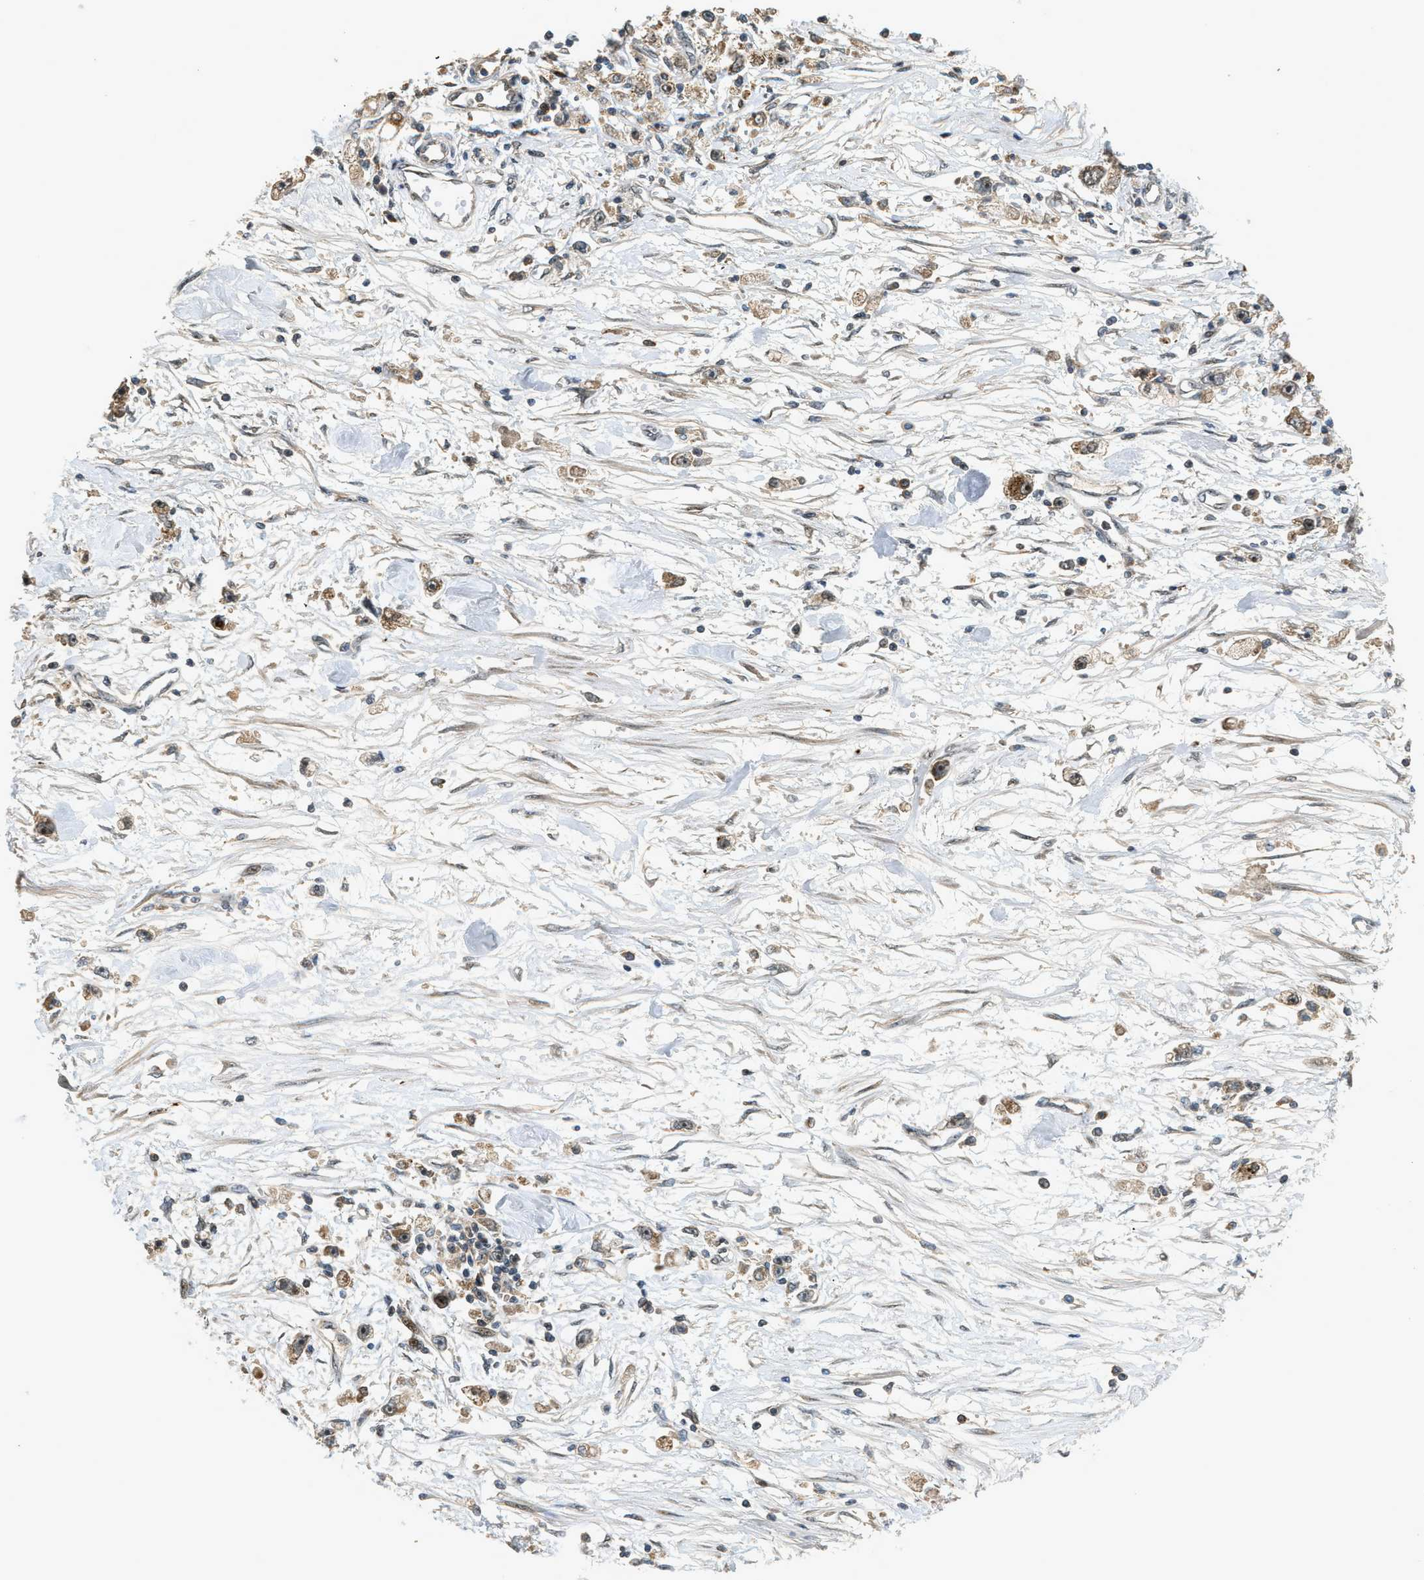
{"staining": {"intensity": "weak", "quantity": "25%-75%", "location": "cytoplasmic/membranous"}, "tissue": "stomach cancer", "cell_type": "Tumor cells", "image_type": "cancer", "snomed": [{"axis": "morphology", "description": "Adenocarcinoma, NOS"}, {"axis": "topography", "description": "Stomach"}], "caption": "Immunohistochemistry histopathology image of neoplastic tissue: stomach cancer (adenocarcinoma) stained using immunohistochemistry (IHC) displays low levels of weak protein expression localized specifically in the cytoplasmic/membranous of tumor cells, appearing as a cytoplasmic/membranous brown color.", "gene": "TRAPPC14", "patient": {"sex": "female", "age": 59}}